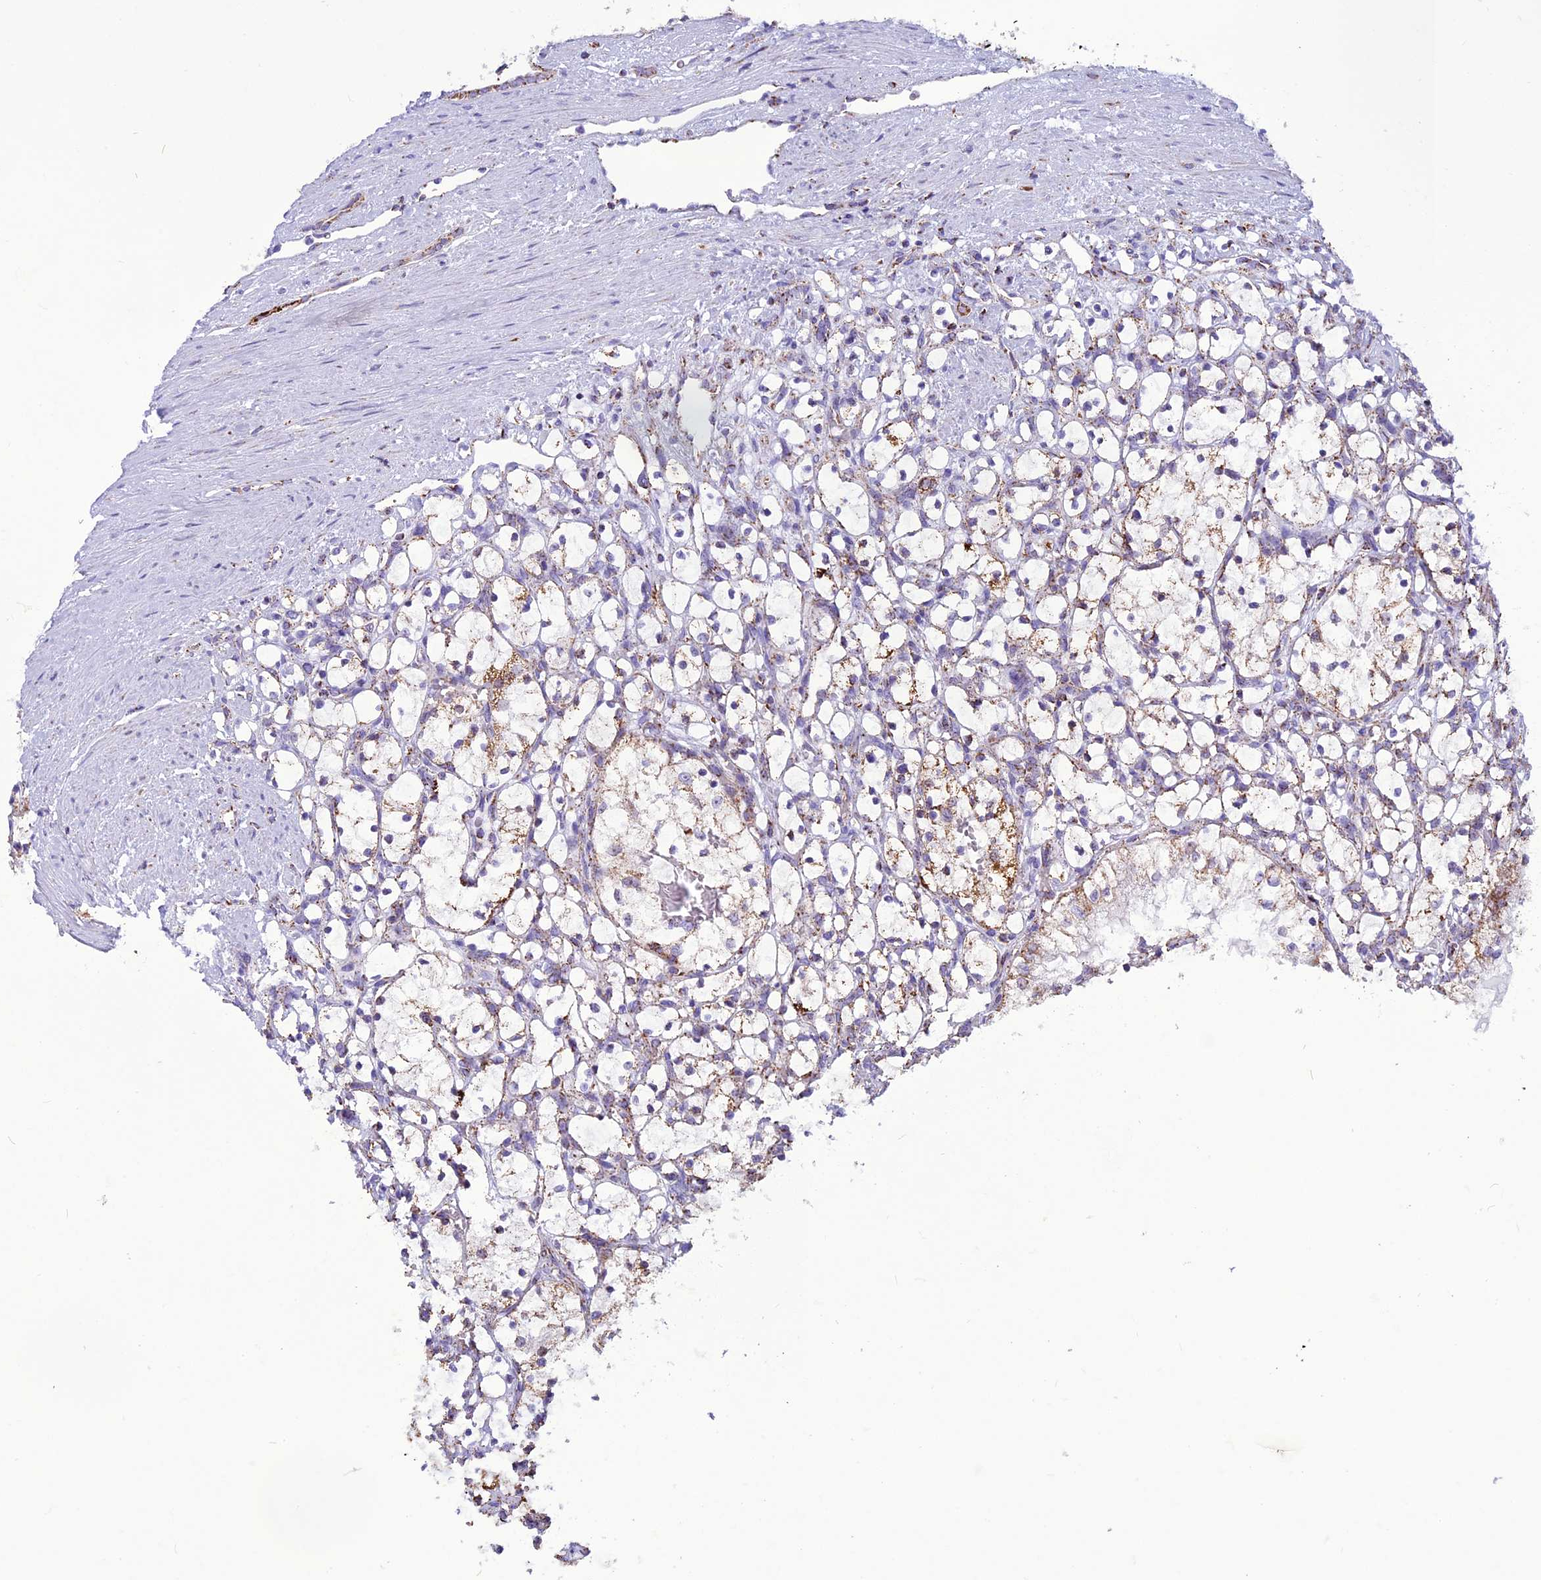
{"staining": {"intensity": "moderate", "quantity": "<25%", "location": "cytoplasmic/membranous"}, "tissue": "renal cancer", "cell_type": "Tumor cells", "image_type": "cancer", "snomed": [{"axis": "morphology", "description": "Adenocarcinoma, NOS"}, {"axis": "topography", "description": "Kidney"}], "caption": "DAB immunohistochemical staining of adenocarcinoma (renal) exhibits moderate cytoplasmic/membranous protein staining in approximately <25% of tumor cells. (DAB IHC with brightfield microscopy, high magnification).", "gene": "ICA1L", "patient": {"sex": "female", "age": 69}}